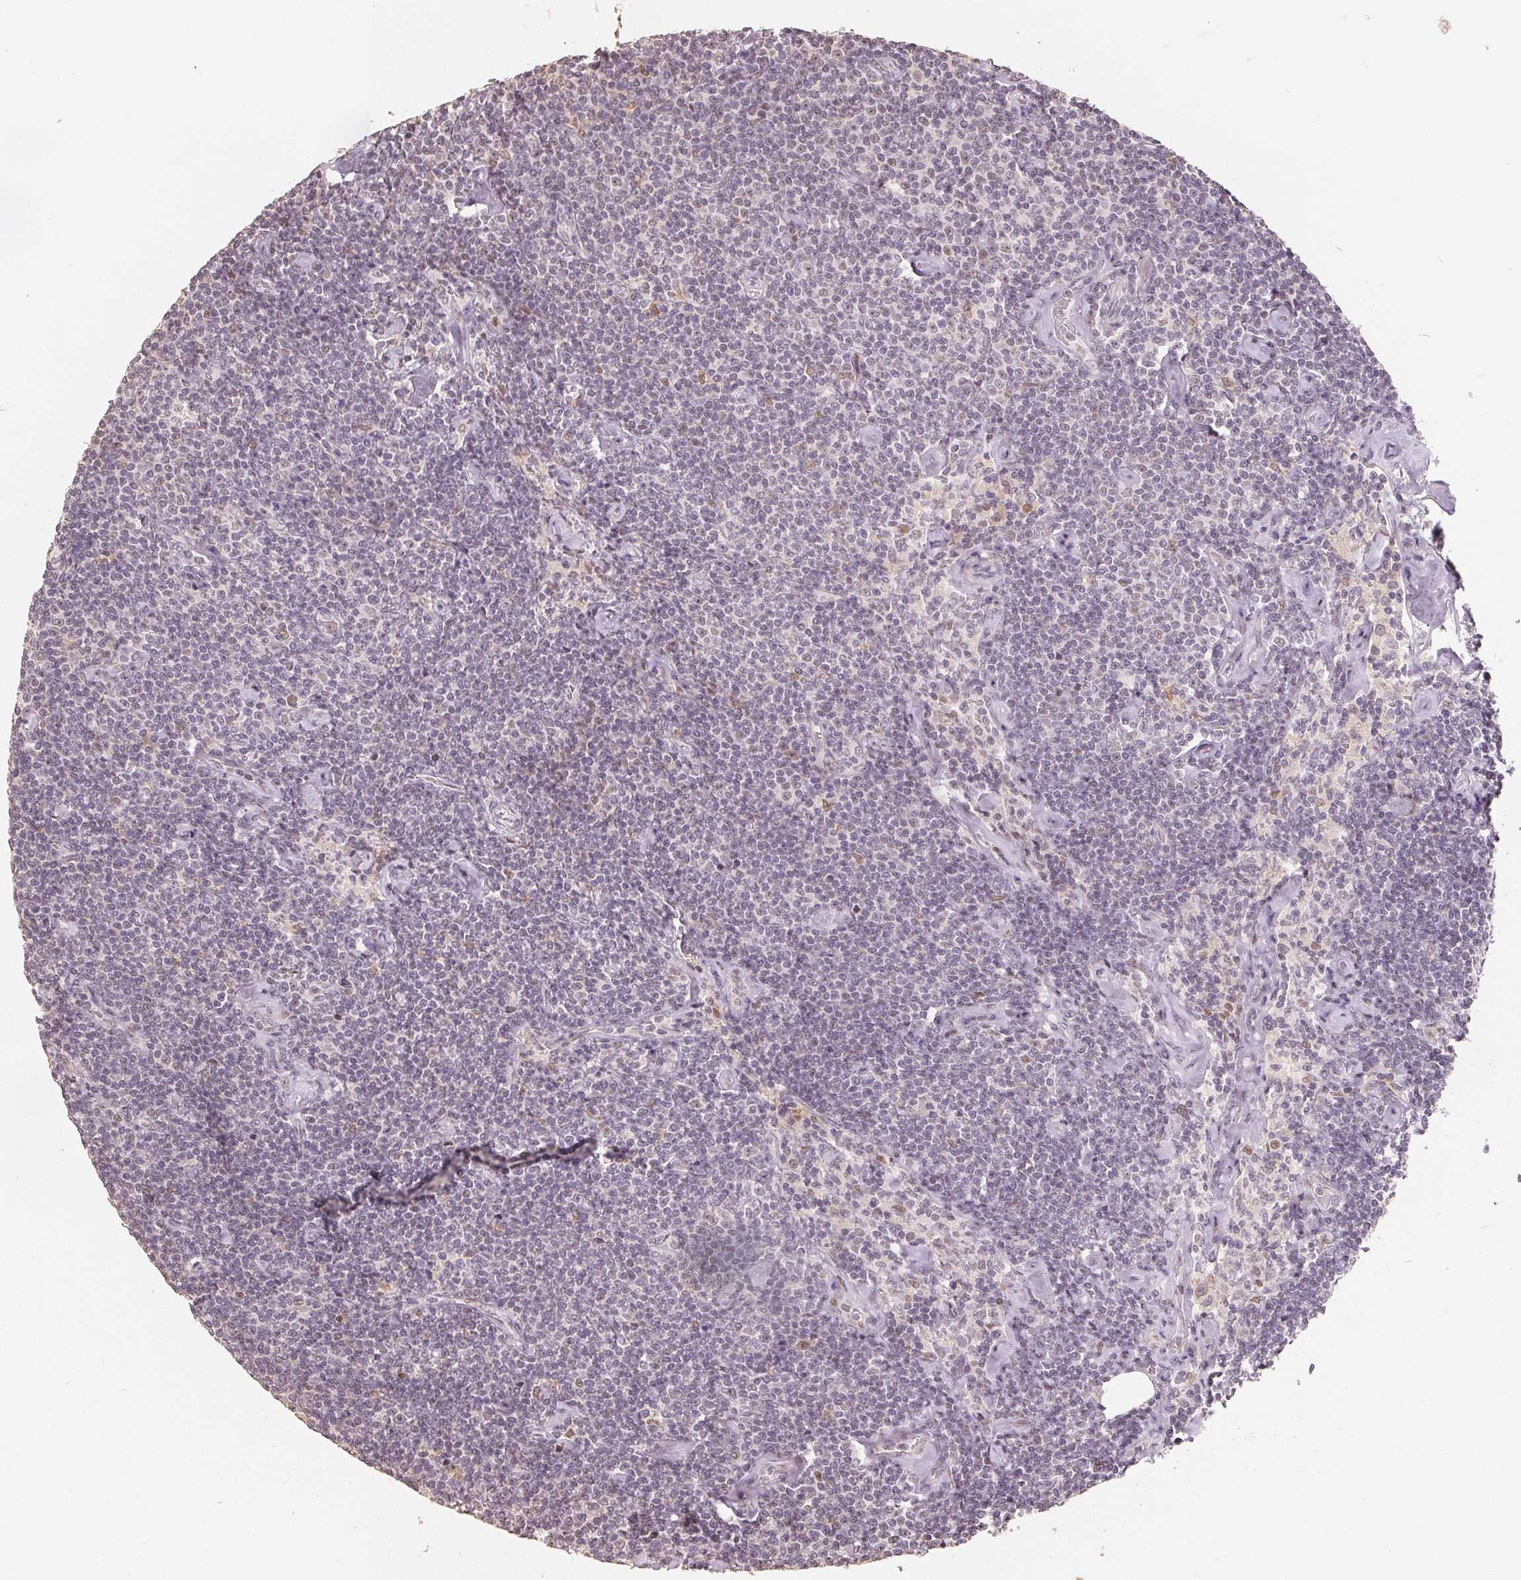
{"staining": {"intensity": "negative", "quantity": "none", "location": "none"}, "tissue": "lymphoma", "cell_type": "Tumor cells", "image_type": "cancer", "snomed": [{"axis": "morphology", "description": "Malignant lymphoma, non-Hodgkin's type, Low grade"}, {"axis": "topography", "description": "Lymph node"}], "caption": "Tumor cells are negative for brown protein staining in low-grade malignant lymphoma, non-Hodgkin's type.", "gene": "CCDC138", "patient": {"sex": "male", "age": 81}}